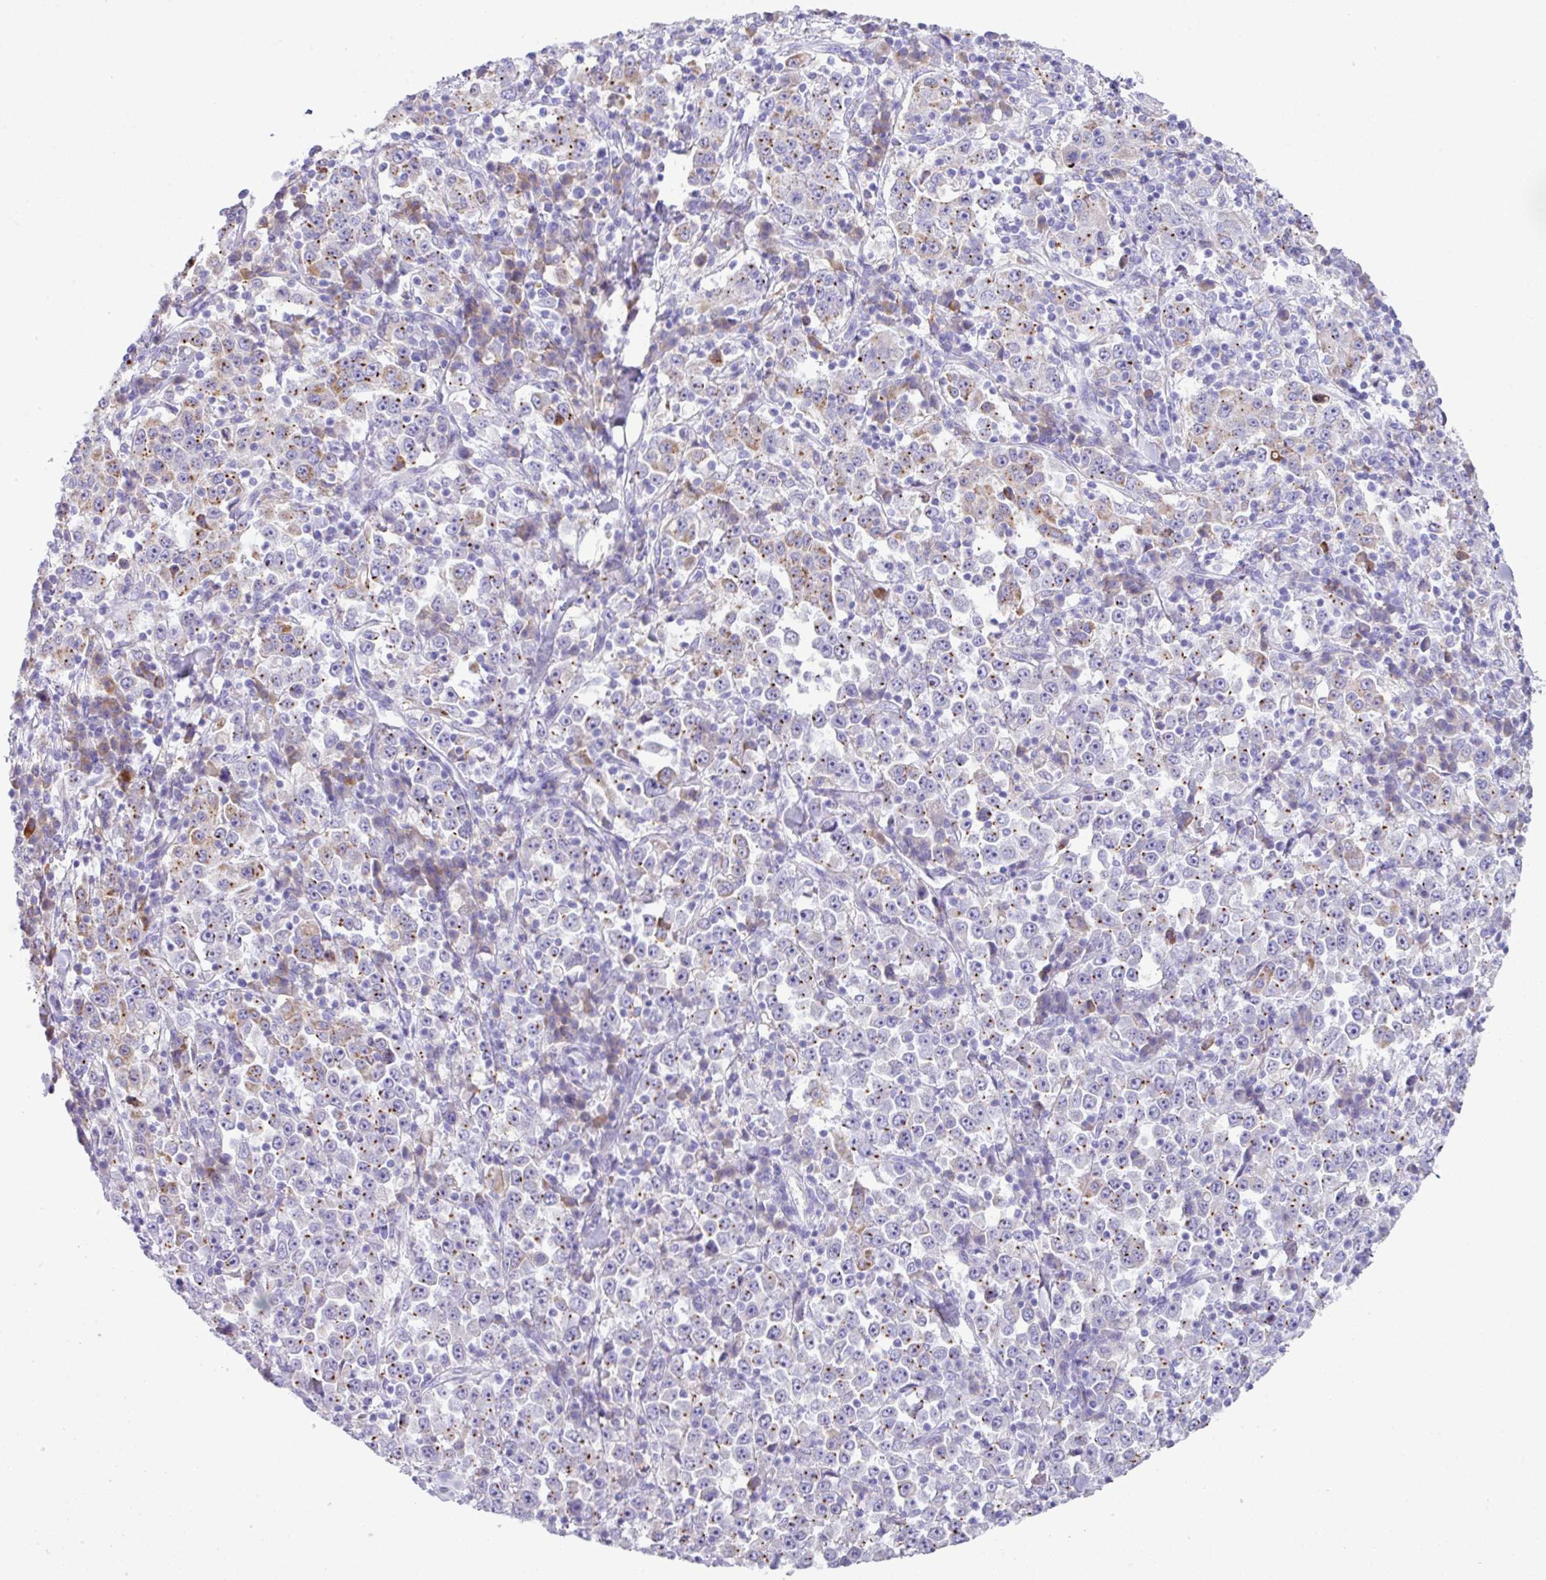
{"staining": {"intensity": "moderate", "quantity": "25%-75%", "location": "cytoplasmic/membranous"}, "tissue": "stomach cancer", "cell_type": "Tumor cells", "image_type": "cancer", "snomed": [{"axis": "morphology", "description": "Normal tissue, NOS"}, {"axis": "morphology", "description": "Adenocarcinoma, NOS"}, {"axis": "topography", "description": "Stomach, upper"}, {"axis": "topography", "description": "Stomach"}], "caption": "The image shows a brown stain indicating the presence of a protein in the cytoplasmic/membranous of tumor cells in adenocarcinoma (stomach).", "gene": "RGS21", "patient": {"sex": "male", "age": 59}}